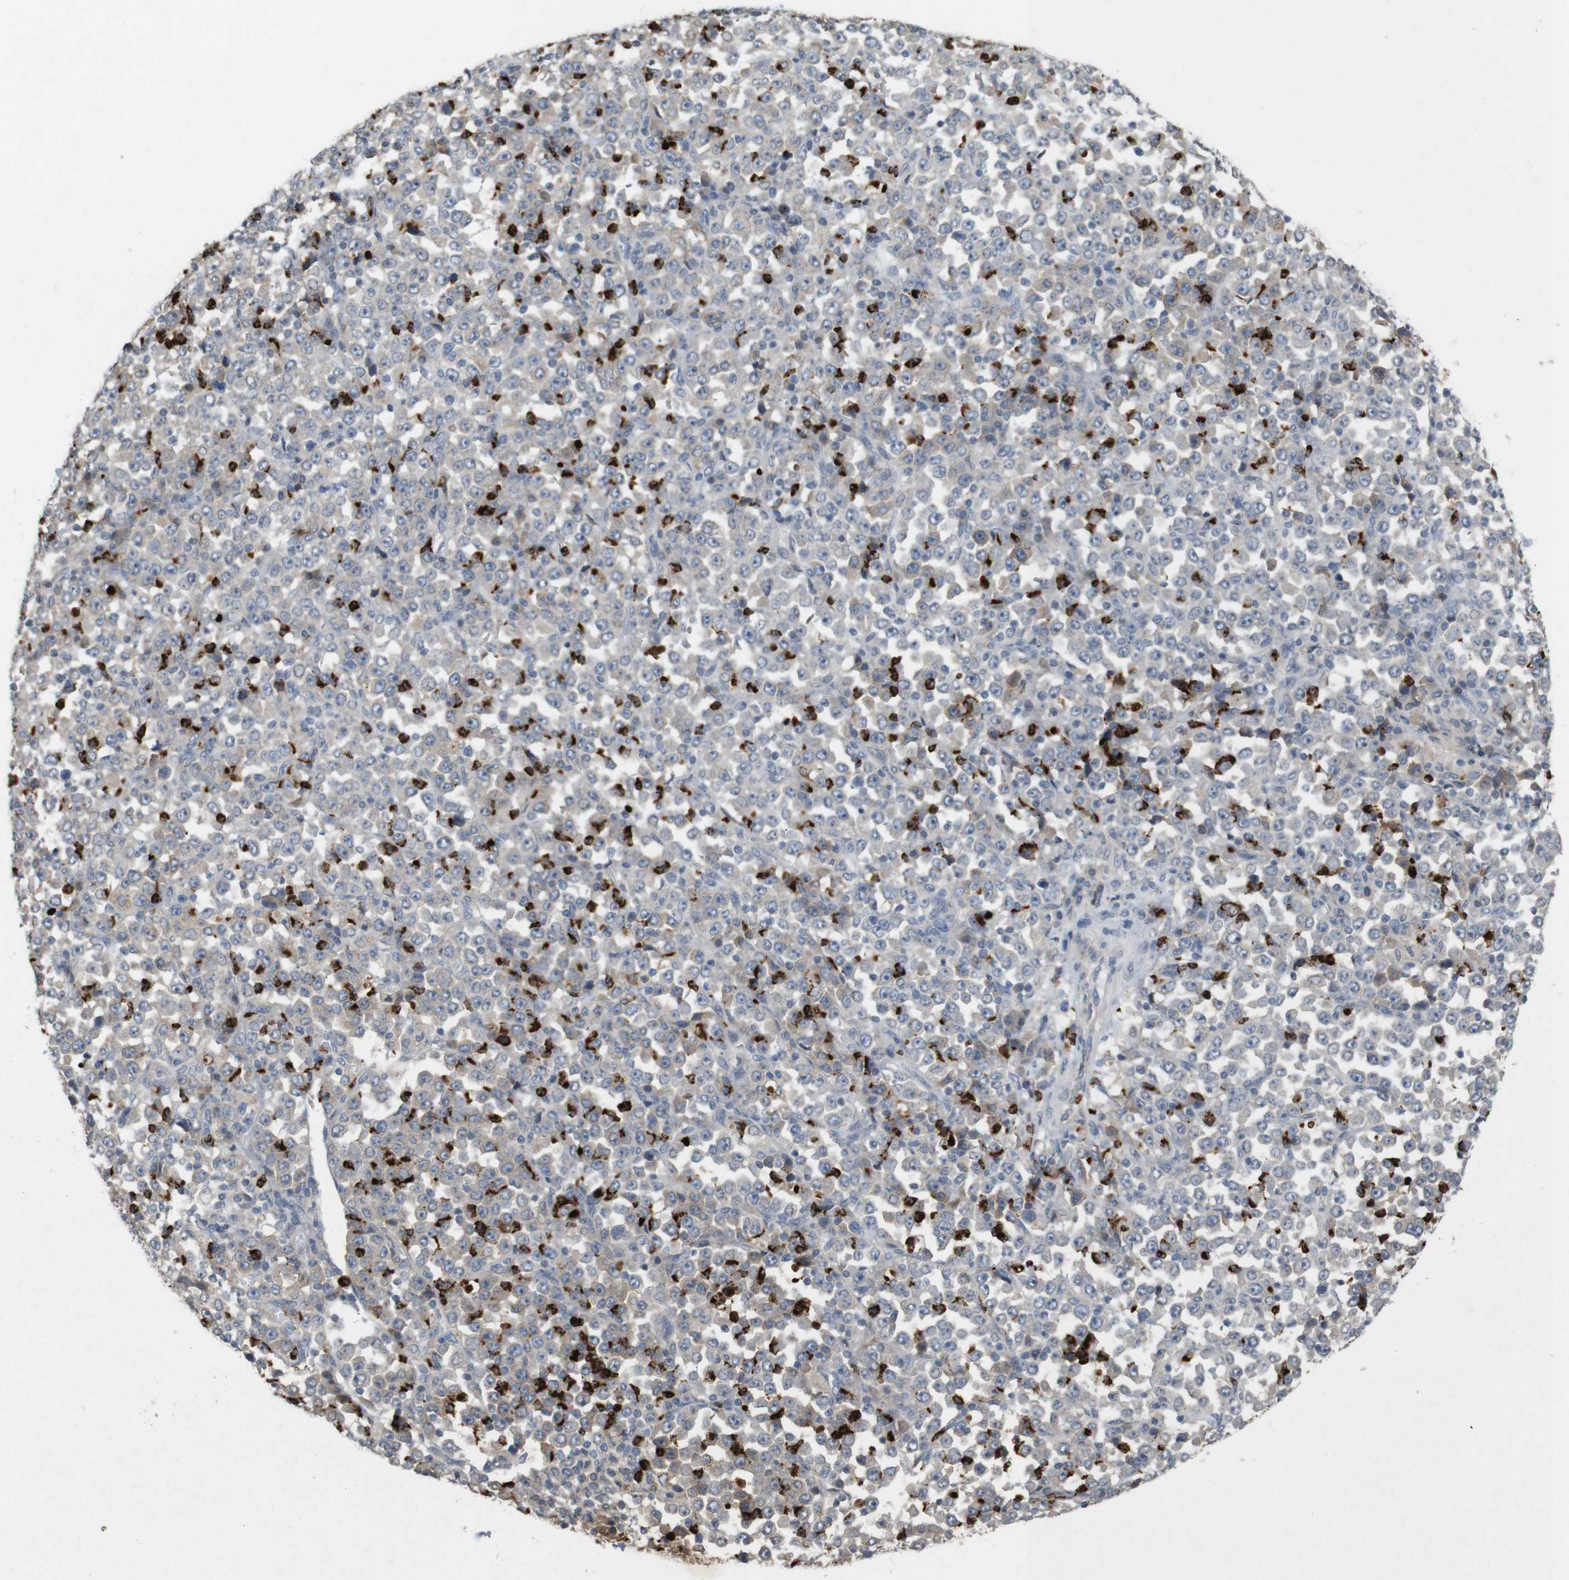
{"staining": {"intensity": "weak", "quantity": "<25%", "location": "cytoplasmic/membranous"}, "tissue": "stomach cancer", "cell_type": "Tumor cells", "image_type": "cancer", "snomed": [{"axis": "morphology", "description": "Normal tissue, NOS"}, {"axis": "morphology", "description": "Adenocarcinoma, NOS"}, {"axis": "topography", "description": "Stomach, upper"}, {"axis": "topography", "description": "Stomach"}], "caption": "High magnification brightfield microscopy of stomach cancer stained with DAB (3,3'-diaminobenzidine) (brown) and counterstained with hematoxylin (blue): tumor cells show no significant staining. Brightfield microscopy of immunohistochemistry (IHC) stained with DAB (brown) and hematoxylin (blue), captured at high magnification.", "gene": "TSPAN14", "patient": {"sex": "male", "age": 59}}